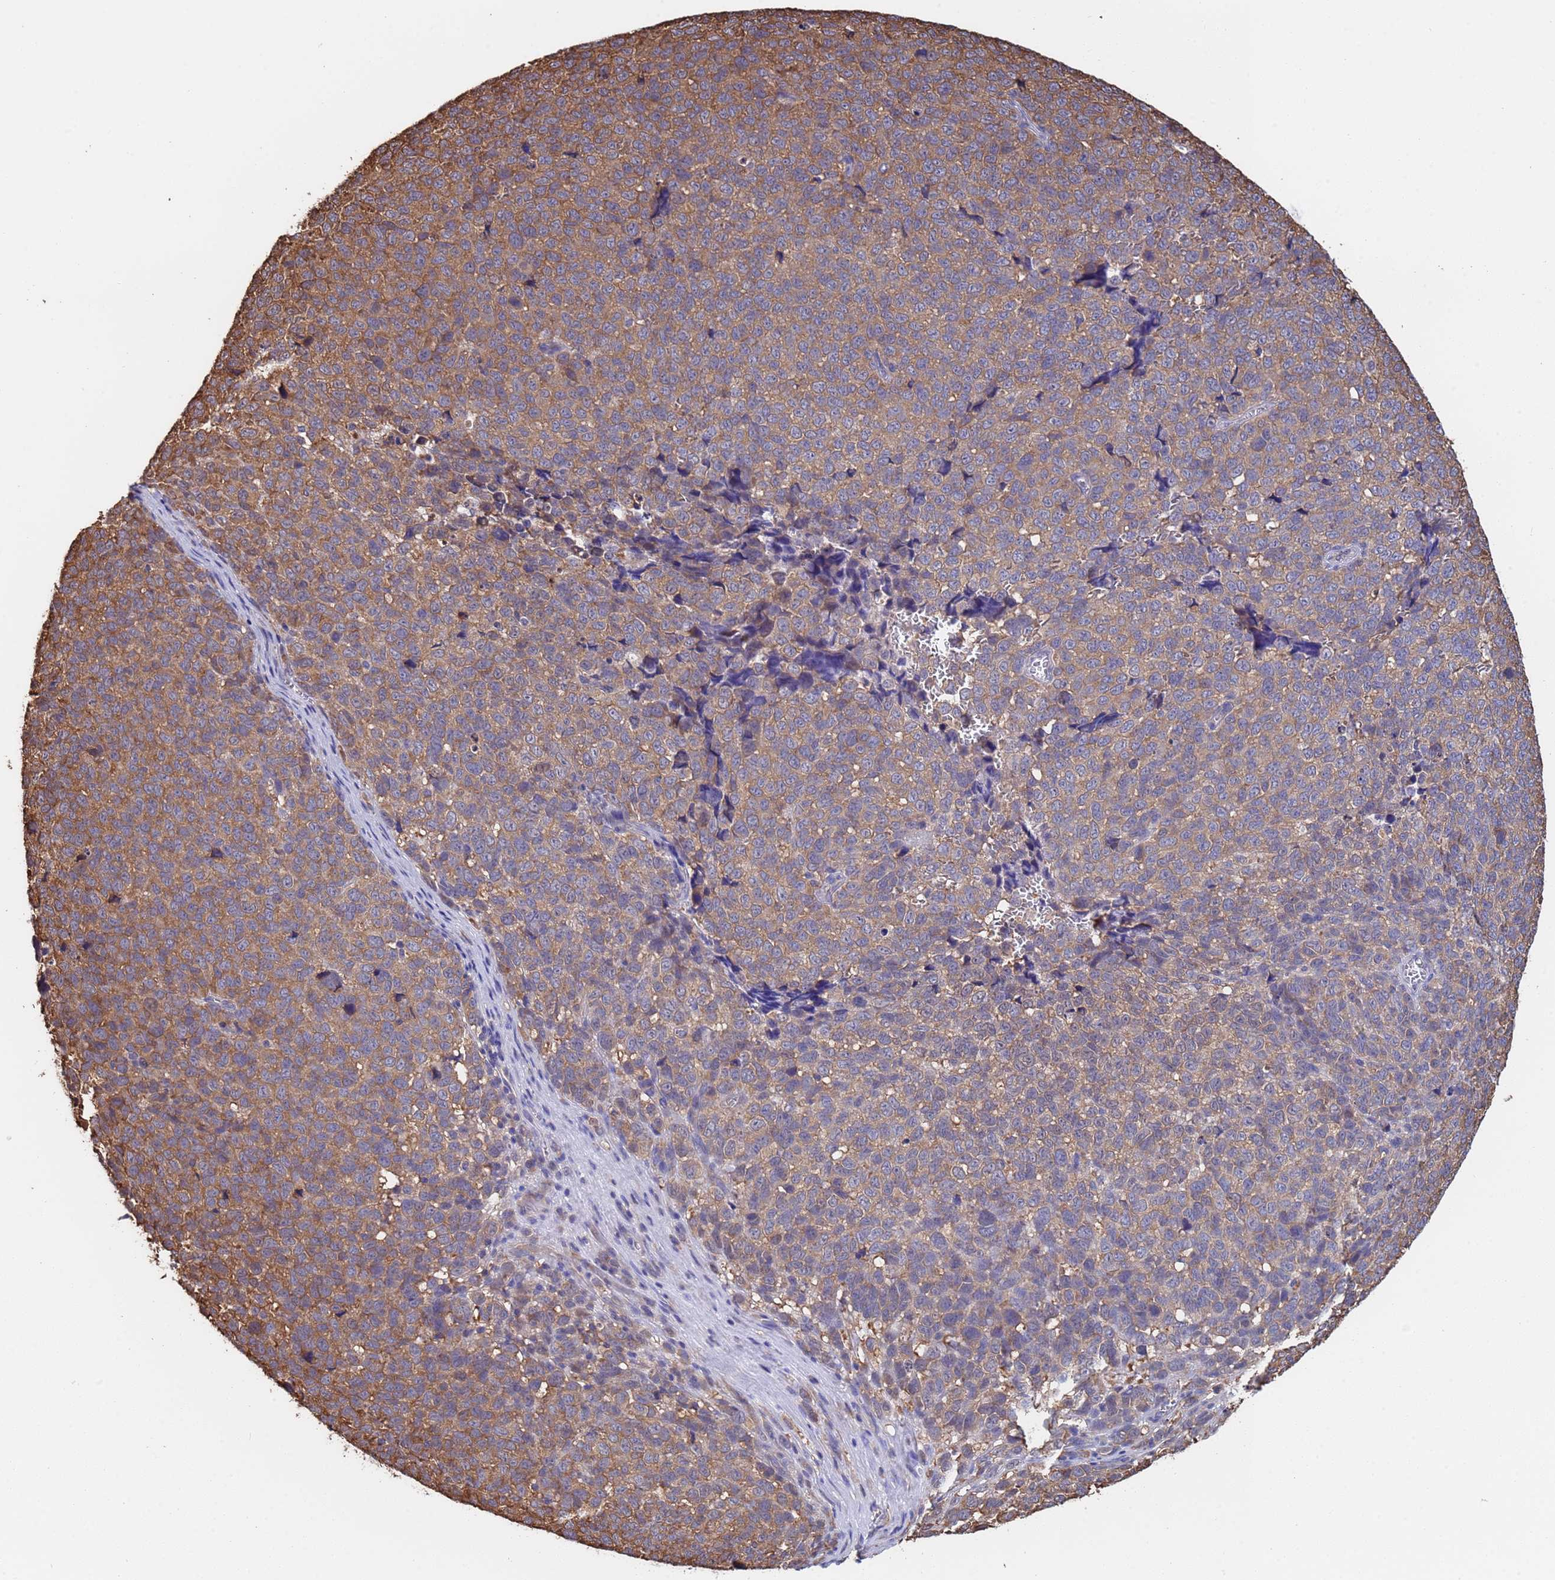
{"staining": {"intensity": "moderate", "quantity": ">75%", "location": "cytoplasmic/membranous"}, "tissue": "melanoma", "cell_type": "Tumor cells", "image_type": "cancer", "snomed": [{"axis": "morphology", "description": "Malignant melanoma, NOS"}, {"axis": "topography", "description": "Nose, NOS"}], "caption": "IHC histopathology image of malignant melanoma stained for a protein (brown), which exhibits medium levels of moderate cytoplasmic/membranous positivity in approximately >75% of tumor cells.", "gene": "FAM25A", "patient": {"sex": "female", "age": 48}}